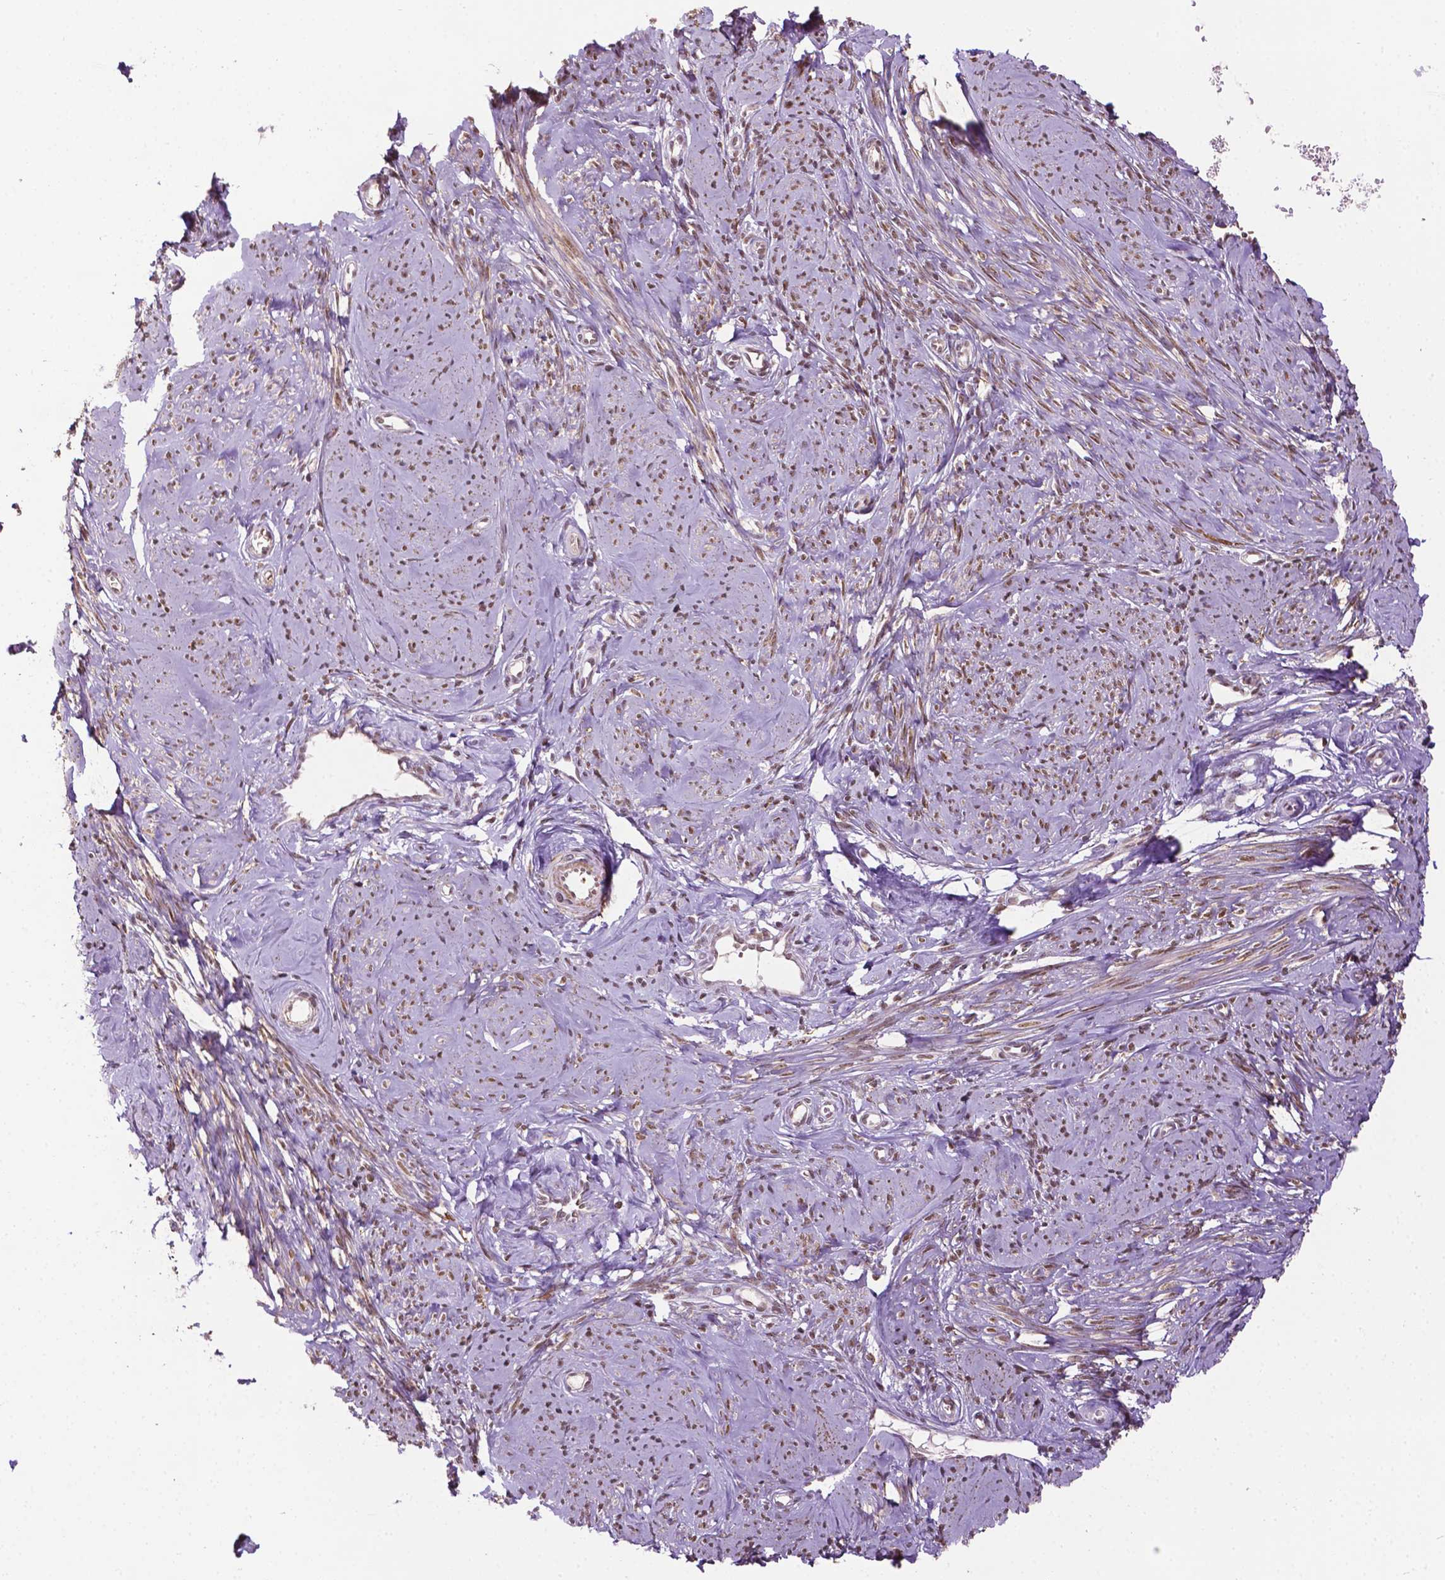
{"staining": {"intensity": "moderate", "quantity": "25%-75%", "location": "nuclear"}, "tissue": "smooth muscle", "cell_type": "Smooth muscle cells", "image_type": "normal", "snomed": [{"axis": "morphology", "description": "Normal tissue, NOS"}, {"axis": "topography", "description": "Smooth muscle"}], "caption": "Human smooth muscle stained for a protein (brown) exhibits moderate nuclear positive staining in approximately 25%-75% of smooth muscle cells.", "gene": "UBQLN4", "patient": {"sex": "female", "age": 48}}